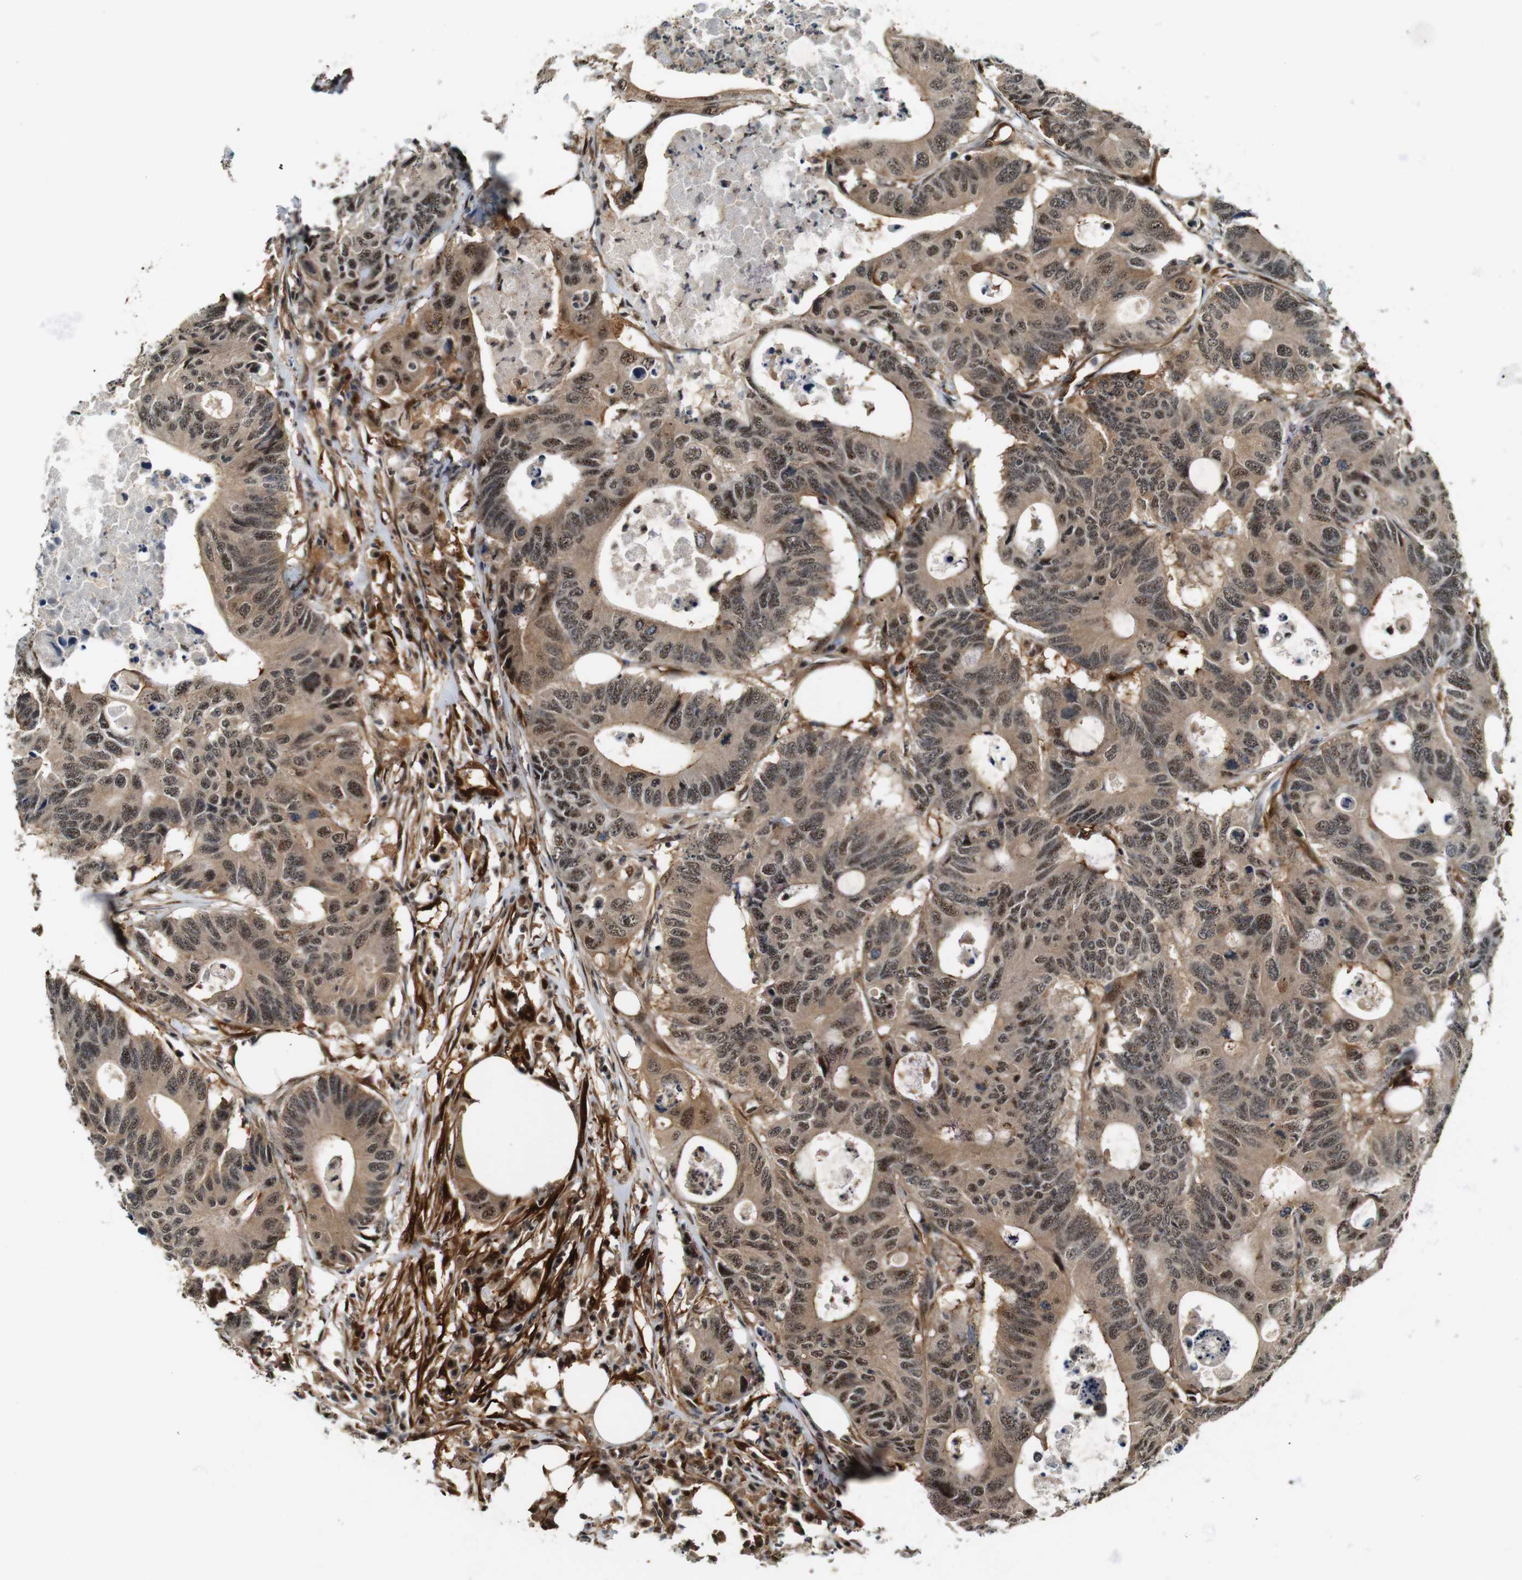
{"staining": {"intensity": "moderate", "quantity": ">75%", "location": "cytoplasmic/membranous,nuclear"}, "tissue": "colorectal cancer", "cell_type": "Tumor cells", "image_type": "cancer", "snomed": [{"axis": "morphology", "description": "Adenocarcinoma, NOS"}, {"axis": "topography", "description": "Colon"}], "caption": "Moderate cytoplasmic/membranous and nuclear staining is appreciated in about >75% of tumor cells in colorectal cancer.", "gene": "LXN", "patient": {"sex": "male", "age": 71}}